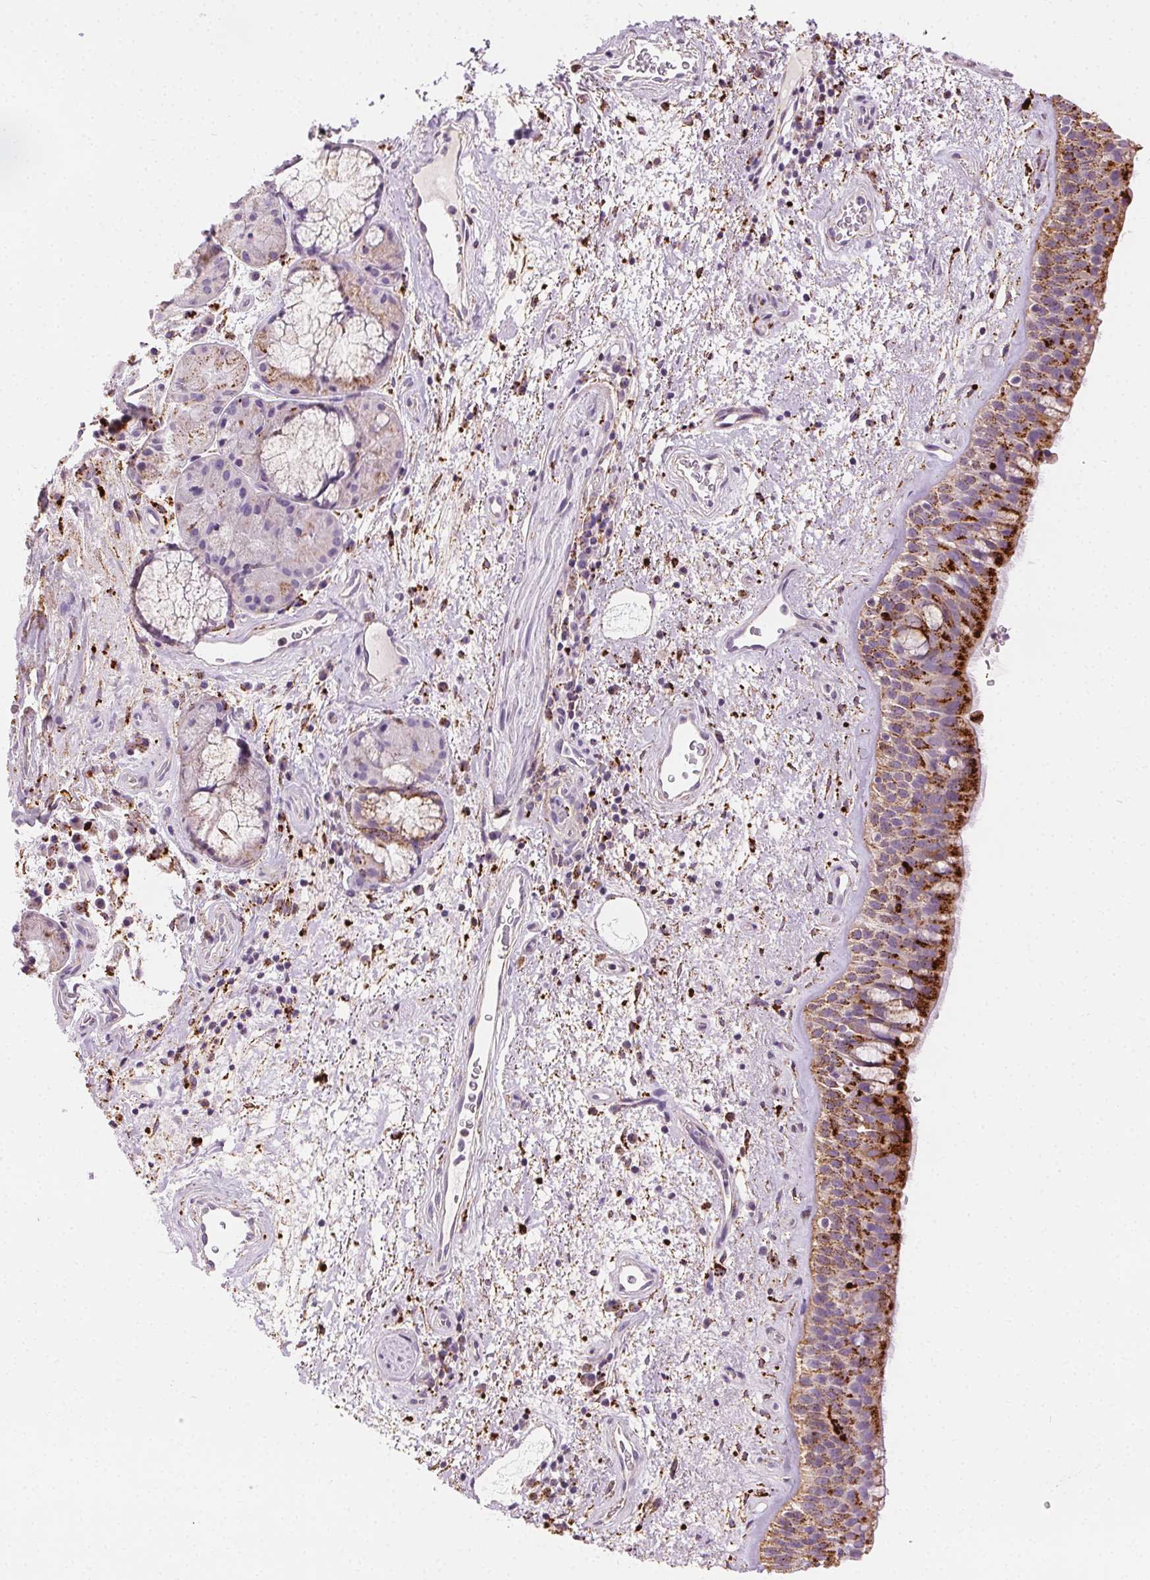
{"staining": {"intensity": "strong", "quantity": ">75%", "location": "cytoplasmic/membranous"}, "tissue": "bronchus", "cell_type": "Respiratory epithelial cells", "image_type": "normal", "snomed": [{"axis": "morphology", "description": "Normal tissue, NOS"}, {"axis": "topography", "description": "Bronchus"}], "caption": "Immunohistochemical staining of unremarkable human bronchus reveals >75% levels of strong cytoplasmic/membranous protein positivity in approximately >75% of respiratory epithelial cells.", "gene": "SCPEP1", "patient": {"sex": "male", "age": 48}}